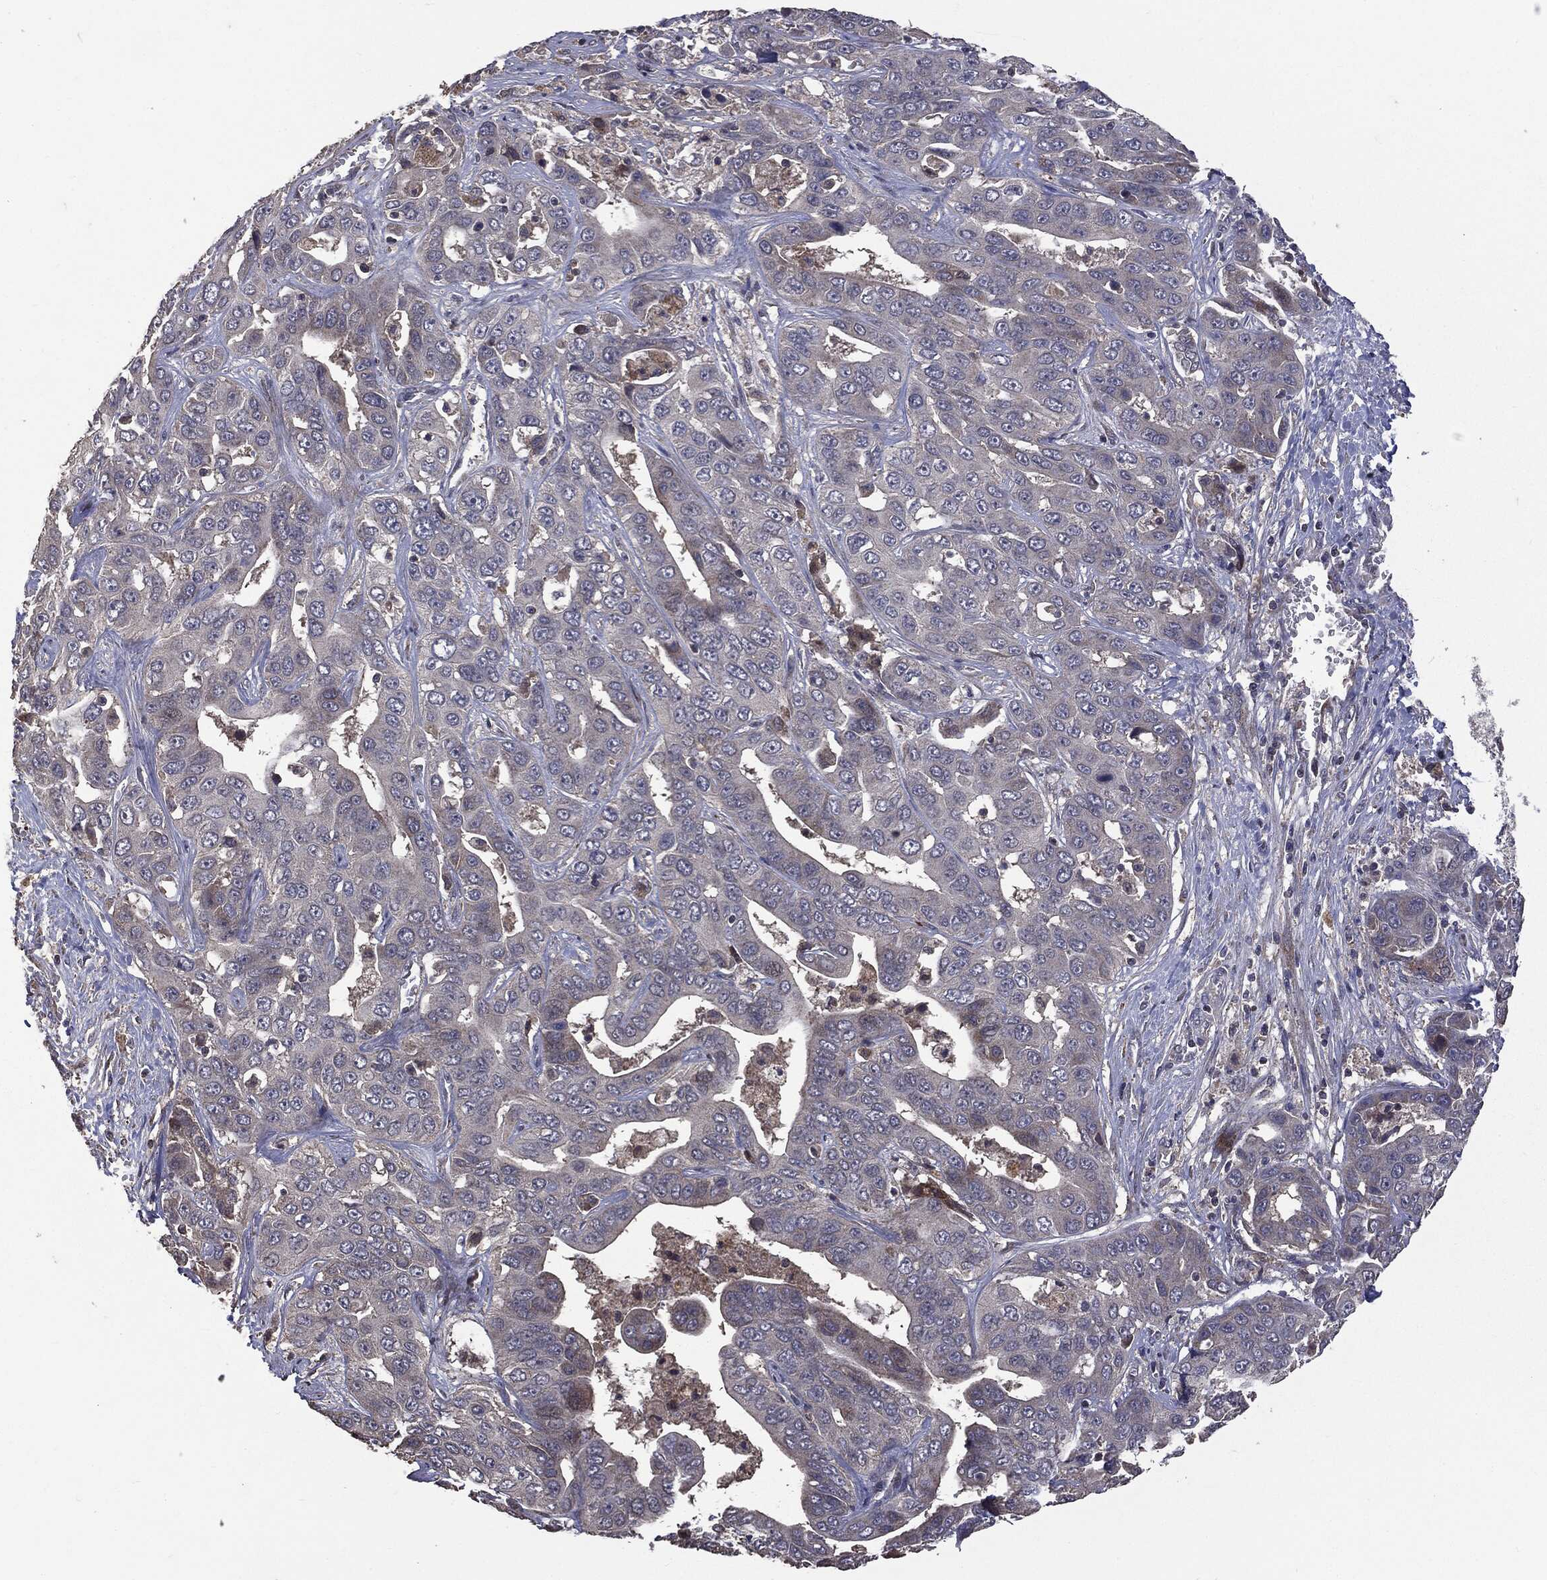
{"staining": {"intensity": "negative", "quantity": "none", "location": "none"}, "tissue": "liver cancer", "cell_type": "Tumor cells", "image_type": "cancer", "snomed": [{"axis": "morphology", "description": "Cholangiocarcinoma"}, {"axis": "topography", "description": "Liver"}], "caption": "Tumor cells are negative for brown protein staining in liver cancer (cholangiocarcinoma).", "gene": "MTOR", "patient": {"sex": "female", "age": 52}}